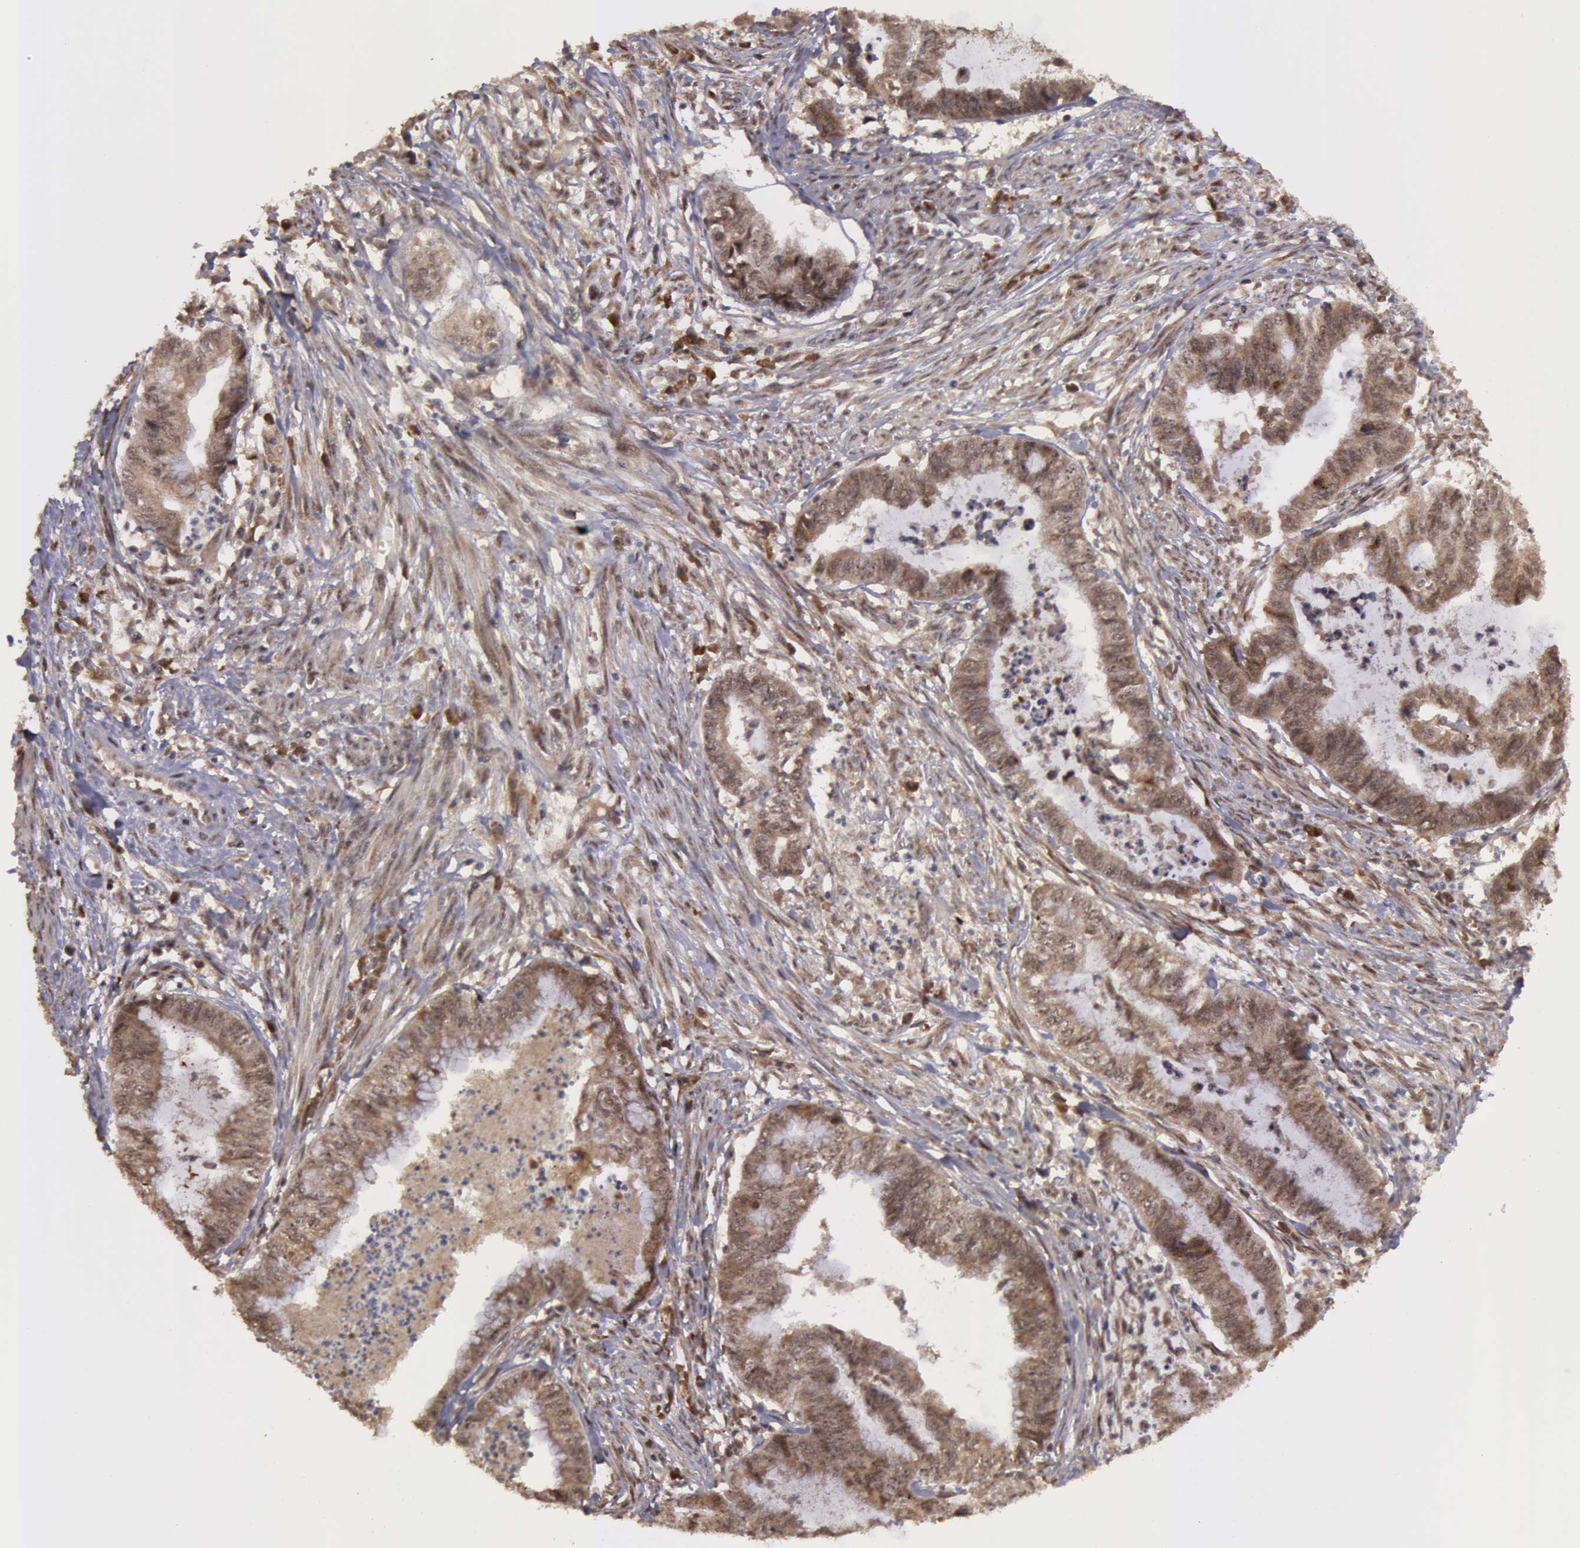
{"staining": {"intensity": "weak", "quantity": ">75%", "location": "cytoplasmic/membranous"}, "tissue": "endometrial cancer", "cell_type": "Tumor cells", "image_type": "cancer", "snomed": [{"axis": "morphology", "description": "Necrosis, NOS"}, {"axis": "morphology", "description": "Adenocarcinoma, NOS"}, {"axis": "topography", "description": "Endometrium"}], "caption": "Human endometrial cancer stained for a protein (brown) displays weak cytoplasmic/membranous positive expression in about >75% of tumor cells.", "gene": "GLIS1", "patient": {"sex": "female", "age": 79}}